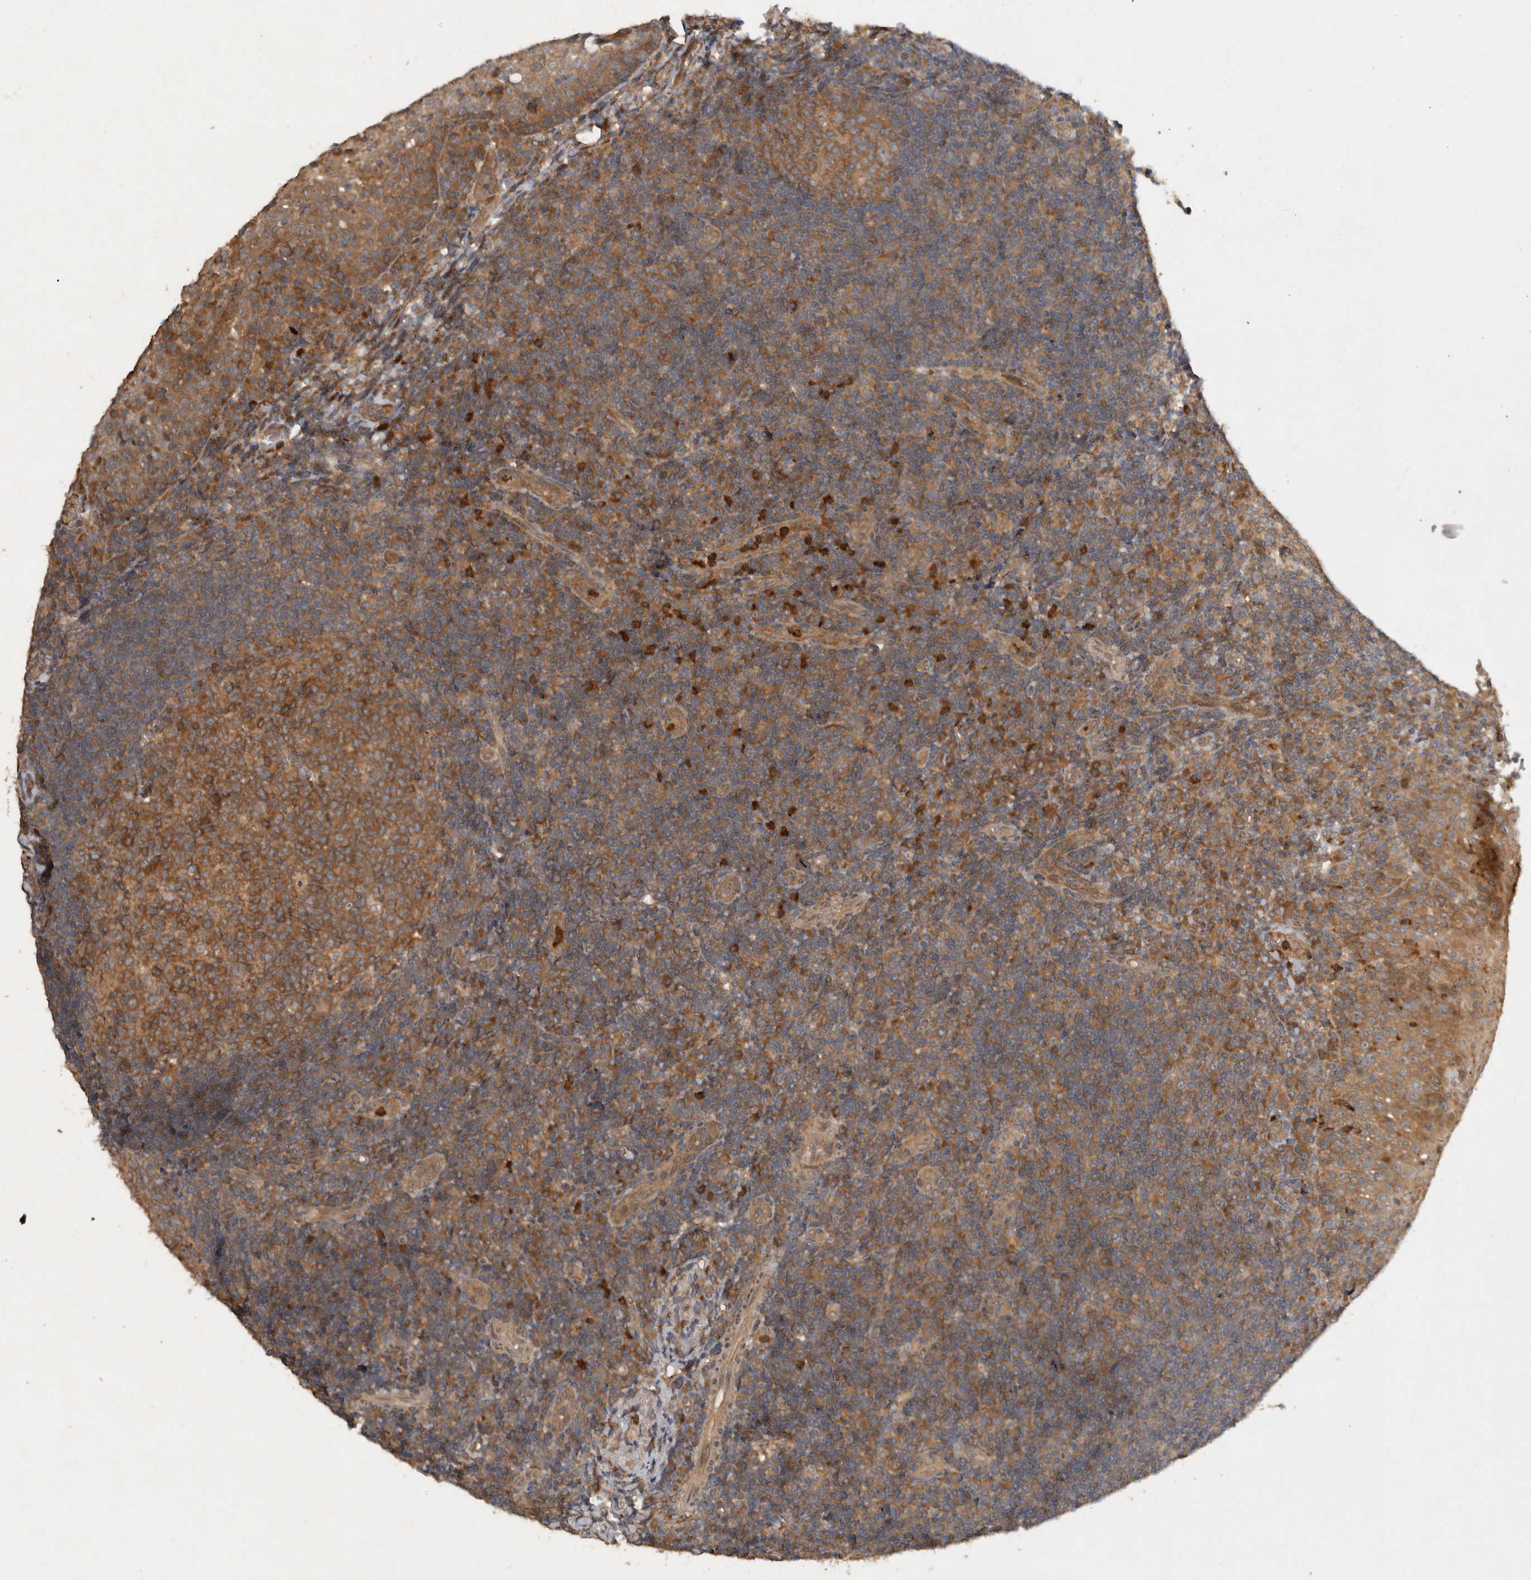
{"staining": {"intensity": "strong", "quantity": ">75%", "location": "cytoplasmic/membranous"}, "tissue": "tonsil", "cell_type": "Germinal center cells", "image_type": "normal", "snomed": [{"axis": "morphology", "description": "Normal tissue, NOS"}, {"axis": "topography", "description": "Tonsil"}], "caption": "Tonsil stained for a protein (brown) displays strong cytoplasmic/membranous positive staining in about >75% of germinal center cells.", "gene": "VEPH1", "patient": {"sex": "female", "age": 40}}